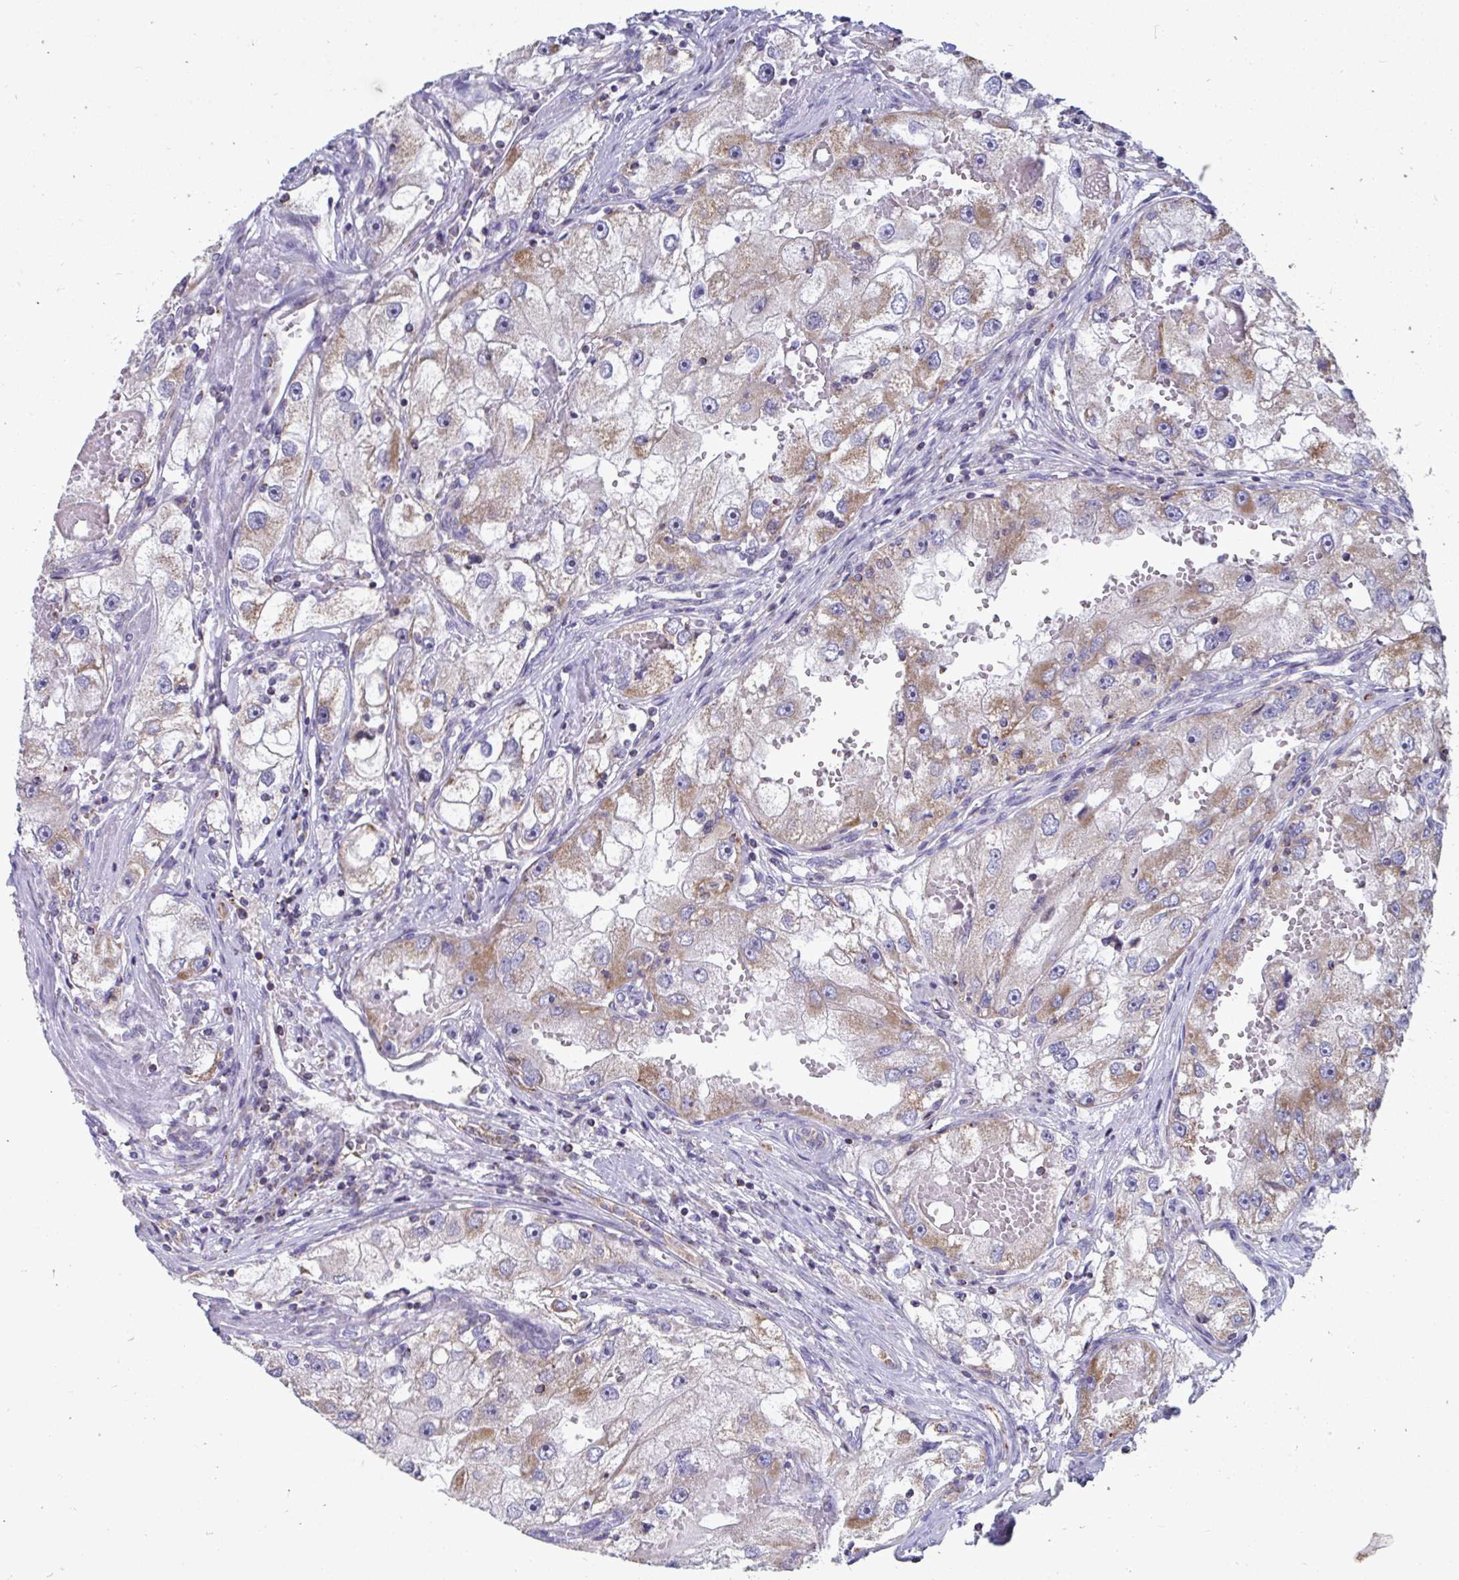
{"staining": {"intensity": "moderate", "quantity": "25%-75%", "location": "cytoplasmic/membranous"}, "tissue": "renal cancer", "cell_type": "Tumor cells", "image_type": "cancer", "snomed": [{"axis": "morphology", "description": "Adenocarcinoma, NOS"}, {"axis": "topography", "description": "Kidney"}], "caption": "Immunohistochemical staining of human renal cancer (adenocarcinoma) reveals medium levels of moderate cytoplasmic/membranous protein expression in approximately 25%-75% of tumor cells. The protein is shown in brown color, while the nuclei are stained blue.", "gene": "BCAT2", "patient": {"sex": "male", "age": 63}}